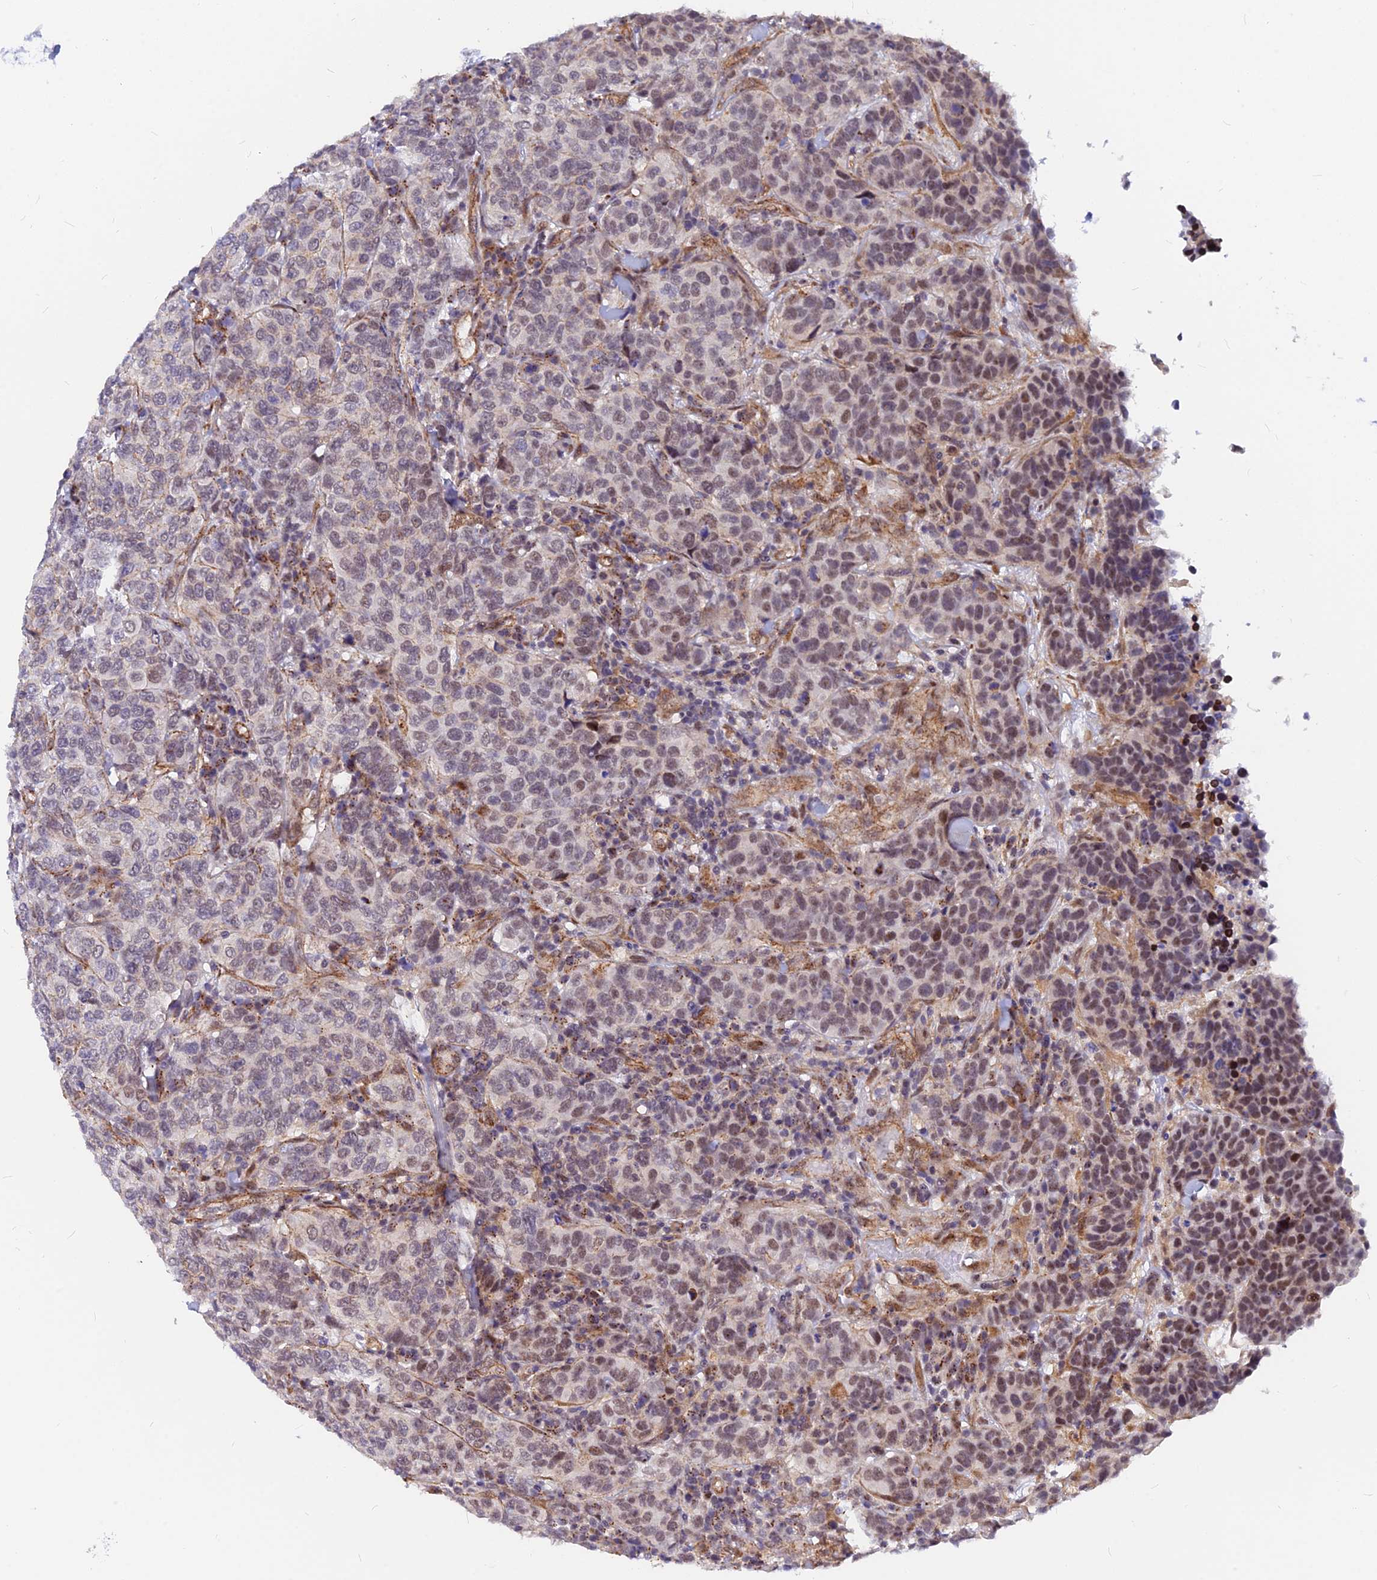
{"staining": {"intensity": "moderate", "quantity": "25%-75%", "location": "nuclear"}, "tissue": "breast cancer", "cell_type": "Tumor cells", "image_type": "cancer", "snomed": [{"axis": "morphology", "description": "Duct carcinoma"}, {"axis": "topography", "description": "Breast"}], "caption": "Immunohistochemical staining of breast intraductal carcinoma reveals medium levels of moderate nuclear expression in about 25%-75% of tumor cells.", "gene": "VSTM2L", "patient": {"sex": "female", "age": 55}}